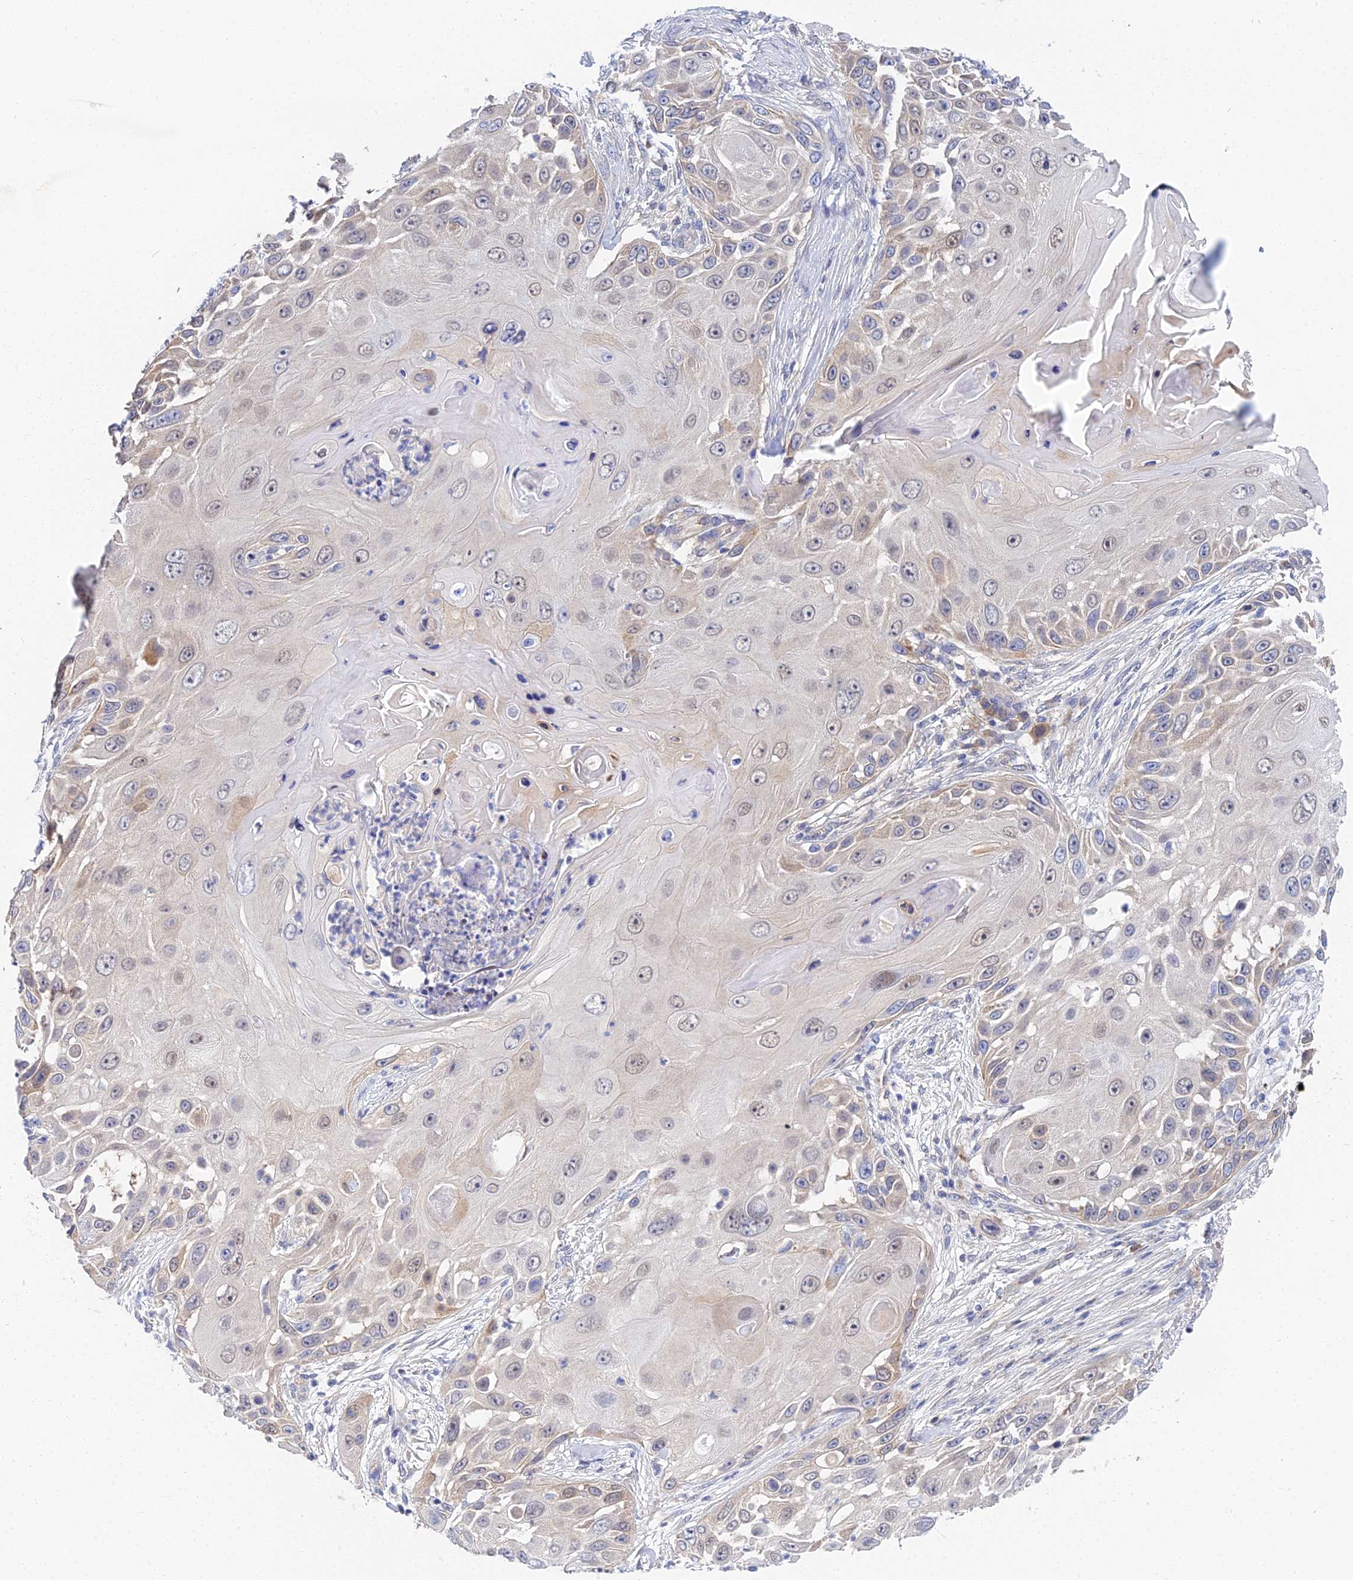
{"staining": {"intensity": "weak", "quantity": "<25%", "location": "cytoplasmic/membranous,nuclear"}, "tissue": "skin cancer", "cell_type": "Tumor cells", "image_type": "cancer", "snomed": [{"axis": "morphology", "description": "Squamous cell carcinoma, NOS"}, {"axis": "topography", "description": "Skin"}], "caption": "Protein analysis of skin cancer exhibits no significant staining in tumor cells.", "gene": "DNAH14", "patient": {"sex": "female", "age": 44}}